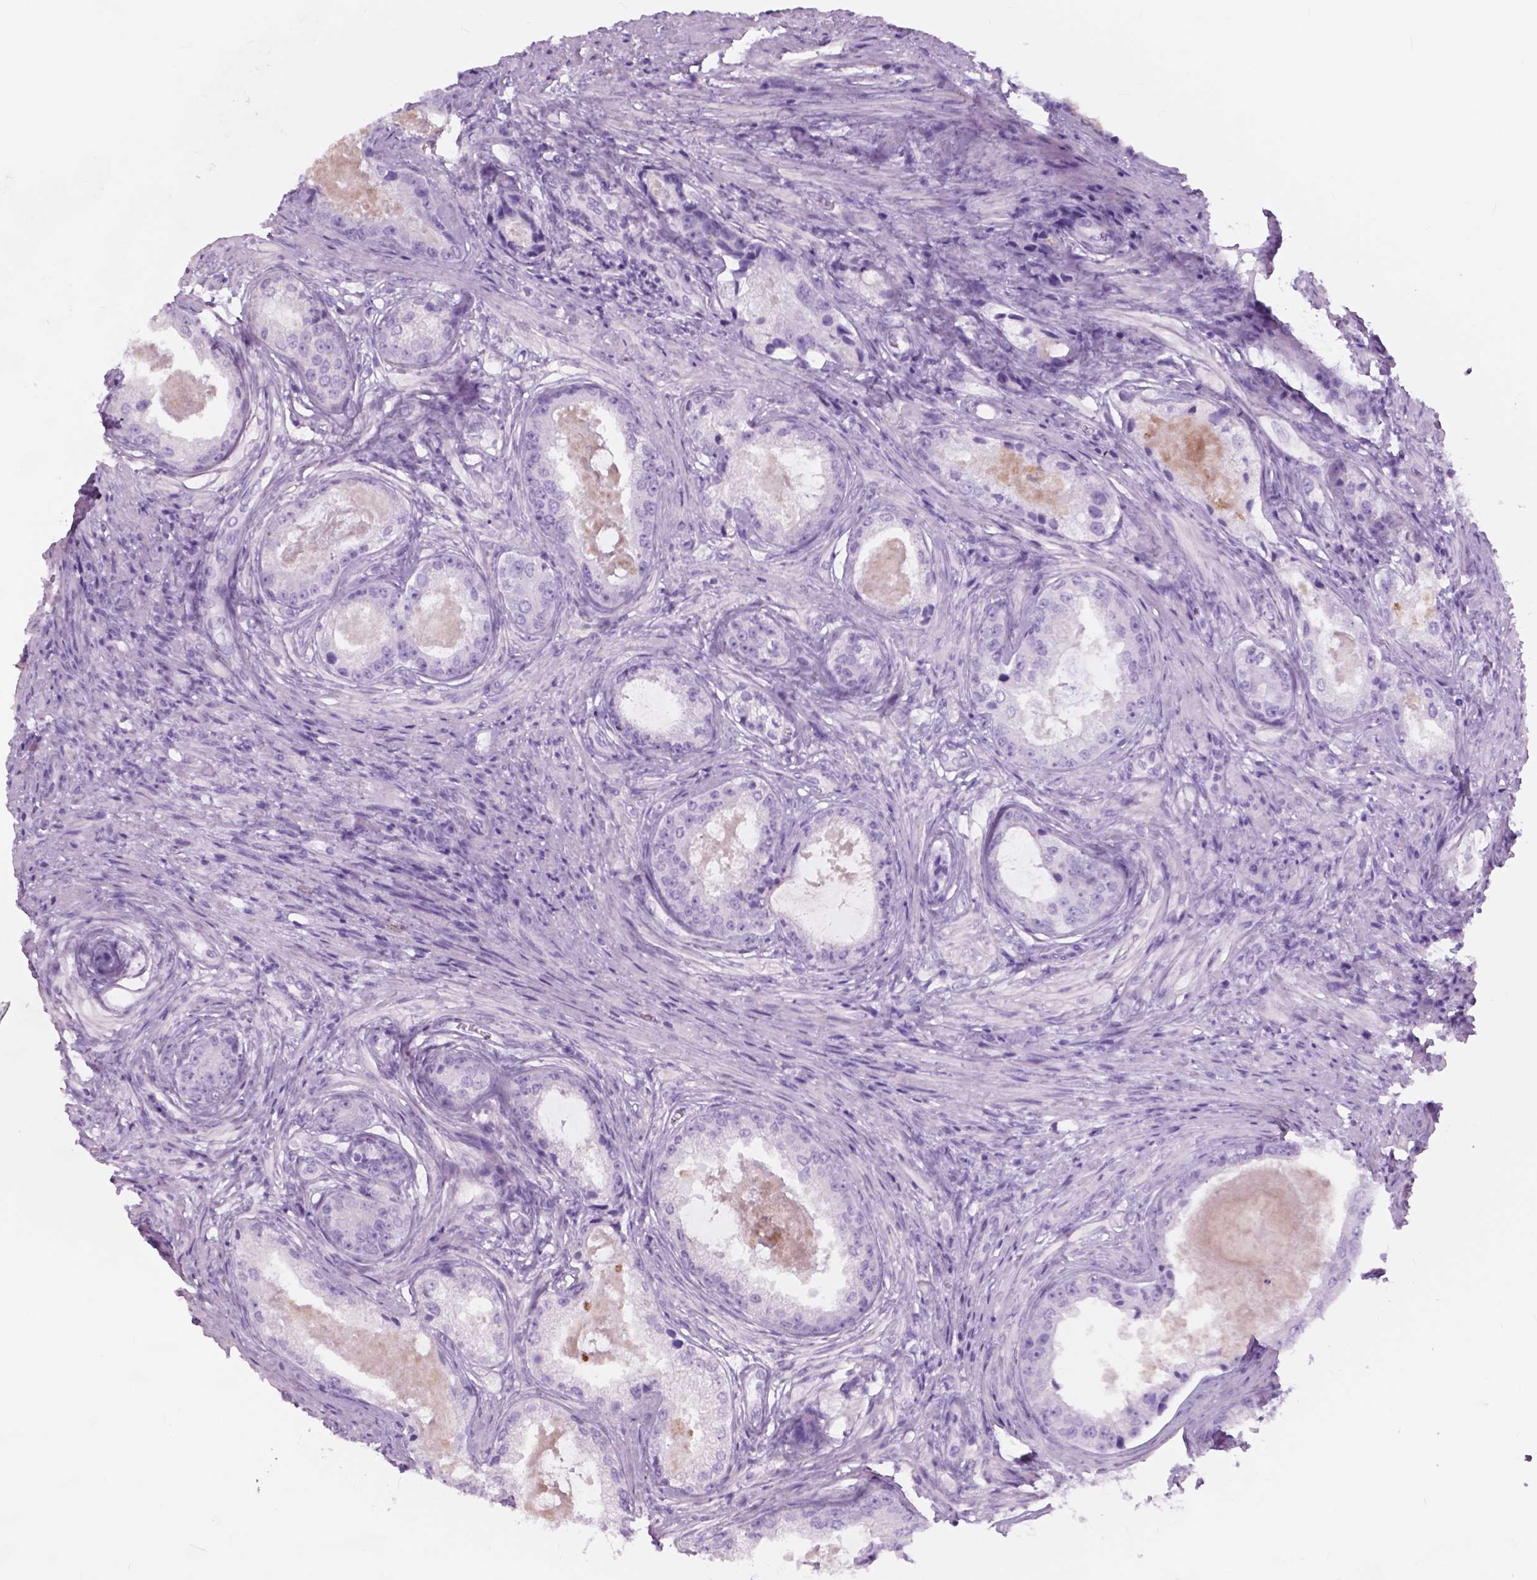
{"staining": {"intensity": "negative", "quantity": "none", "location": "none"}, "tissue": "prostate cancer", "cell_type": "Tumor cells", "image_type": "cancer", "snomed": [{"axis": "morphology", "description": "Adenocarcinoma, Low grade"}, {"axis": "topography", "description": "Prostate"}], "caption": "Human prostate cancer (low-grade adenocarcinoma) stained for a protein using IHC shows no expression in tumor cells.", "gene": "FXYD2", "patient": {"sex": "male", "age": 68}}